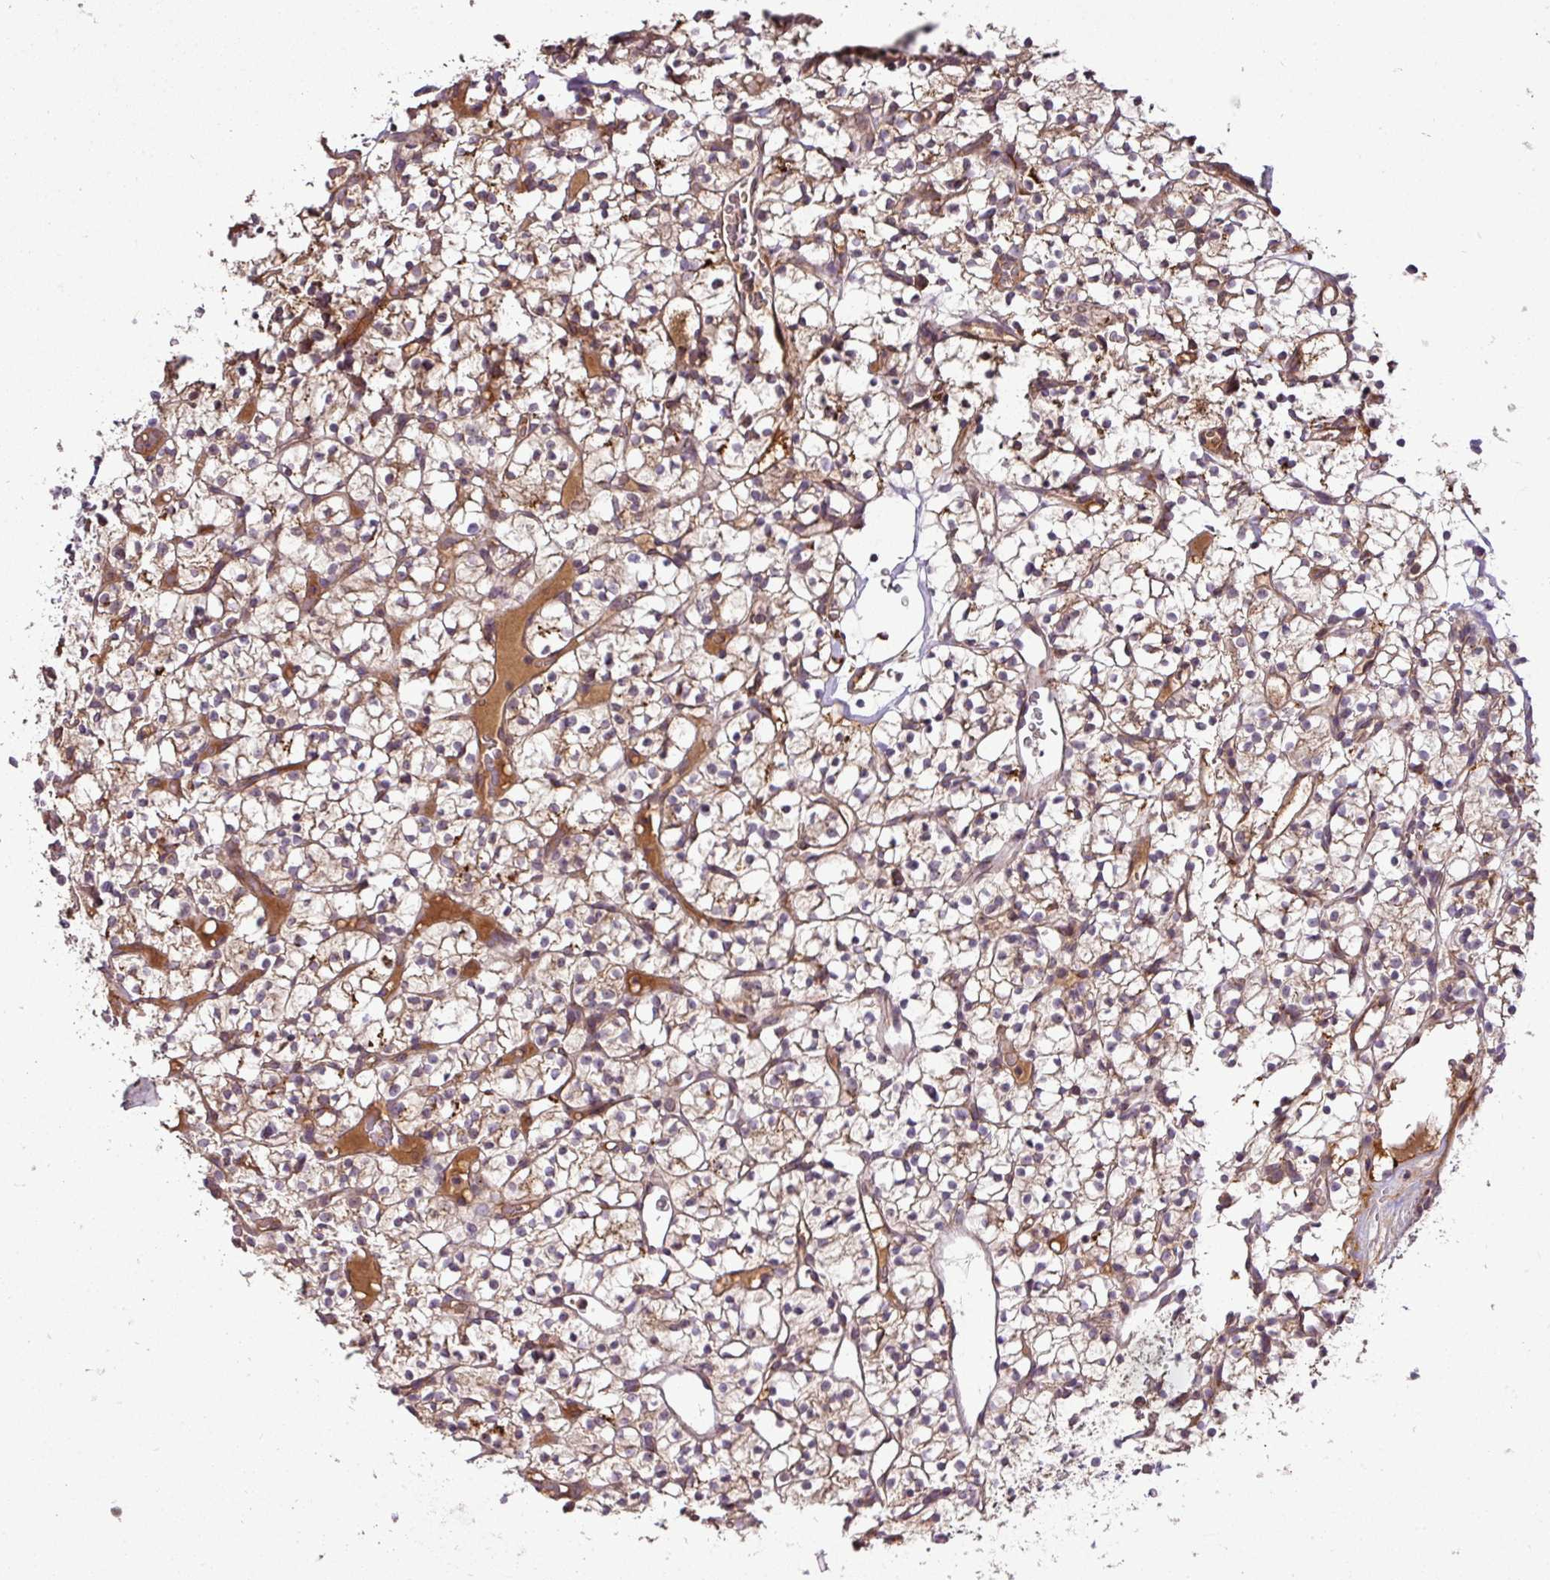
{"staining": {"intensity": "moderate", "quantity": ">75%", "location": "cytoplasmic/membranous"}, "tissue": "renal cancer", "cell_type": "Tumor cells", "image_type": "cancer", "snomed": [{"axis": "morphology", "description": "Adenocarcinoma, NOS"}, {"axis": "topography", "description": "Kidney"}], "caption": "Human renal cancer (adenocarcinoma) stained with a brown dye demonstrates moderate cytoplasmic/membranous positive positivity in approximately >75% of tumor cells.", "gene": "GALP", "patient": {"sex": "female", "age": 64}}